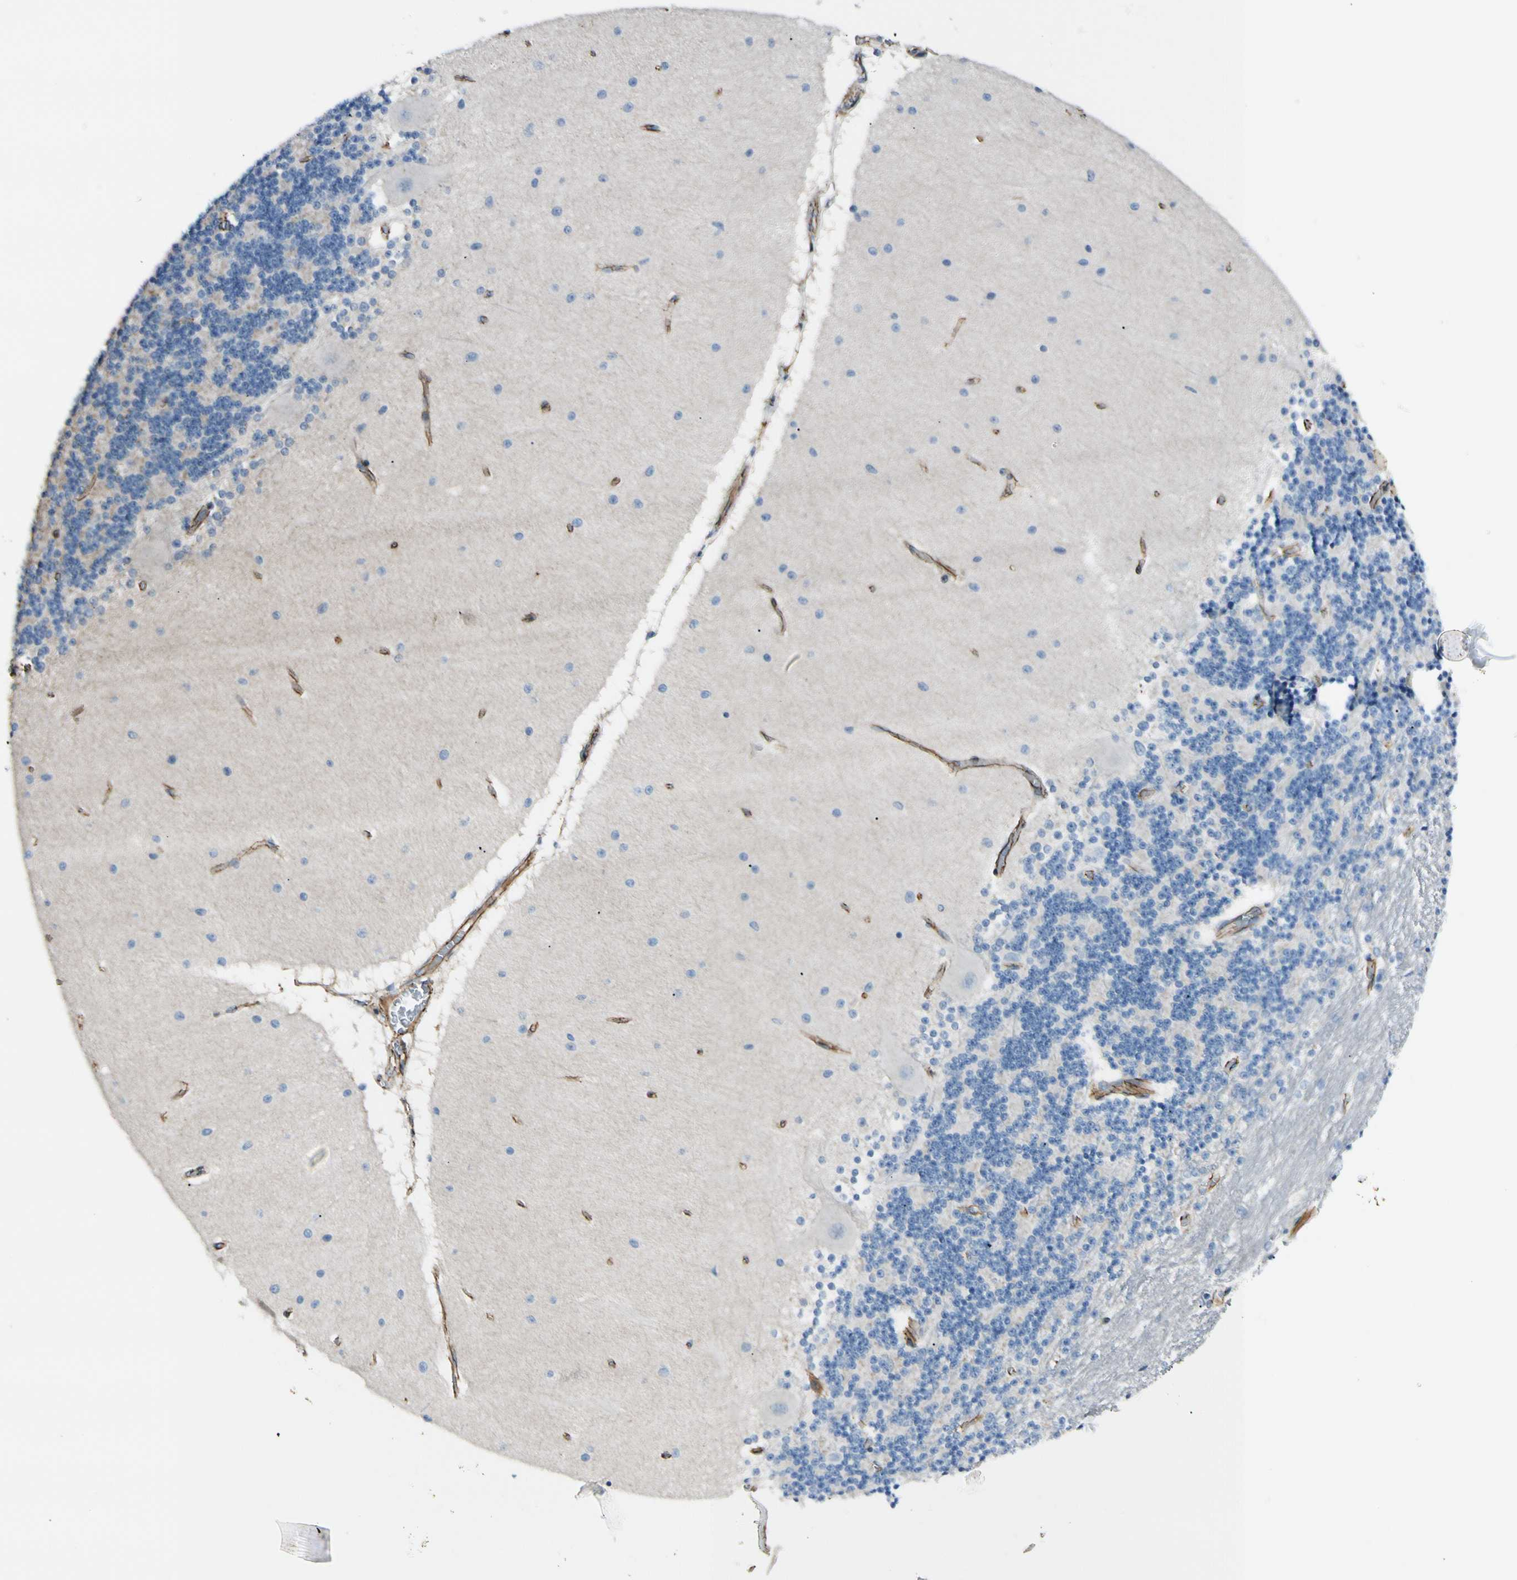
{"staining": {"intensity": "negative", "quantity": "none", "location": "none"}, "tissue": "cerebellum", "cell_type": "Cells in granular layer", "image_type": "normal", "snomed": [{"axis": "morphology", "description": "Normal tissue, NOS"}, {"axis": "topography", "description": "Cerebellum"}], "caption": "This is an IHC image of unremarkable human cerebellum. There is no positivity in cells in granular layer.", "gene": "TJP1", "patient": {"sex": "female", "age": 54}}